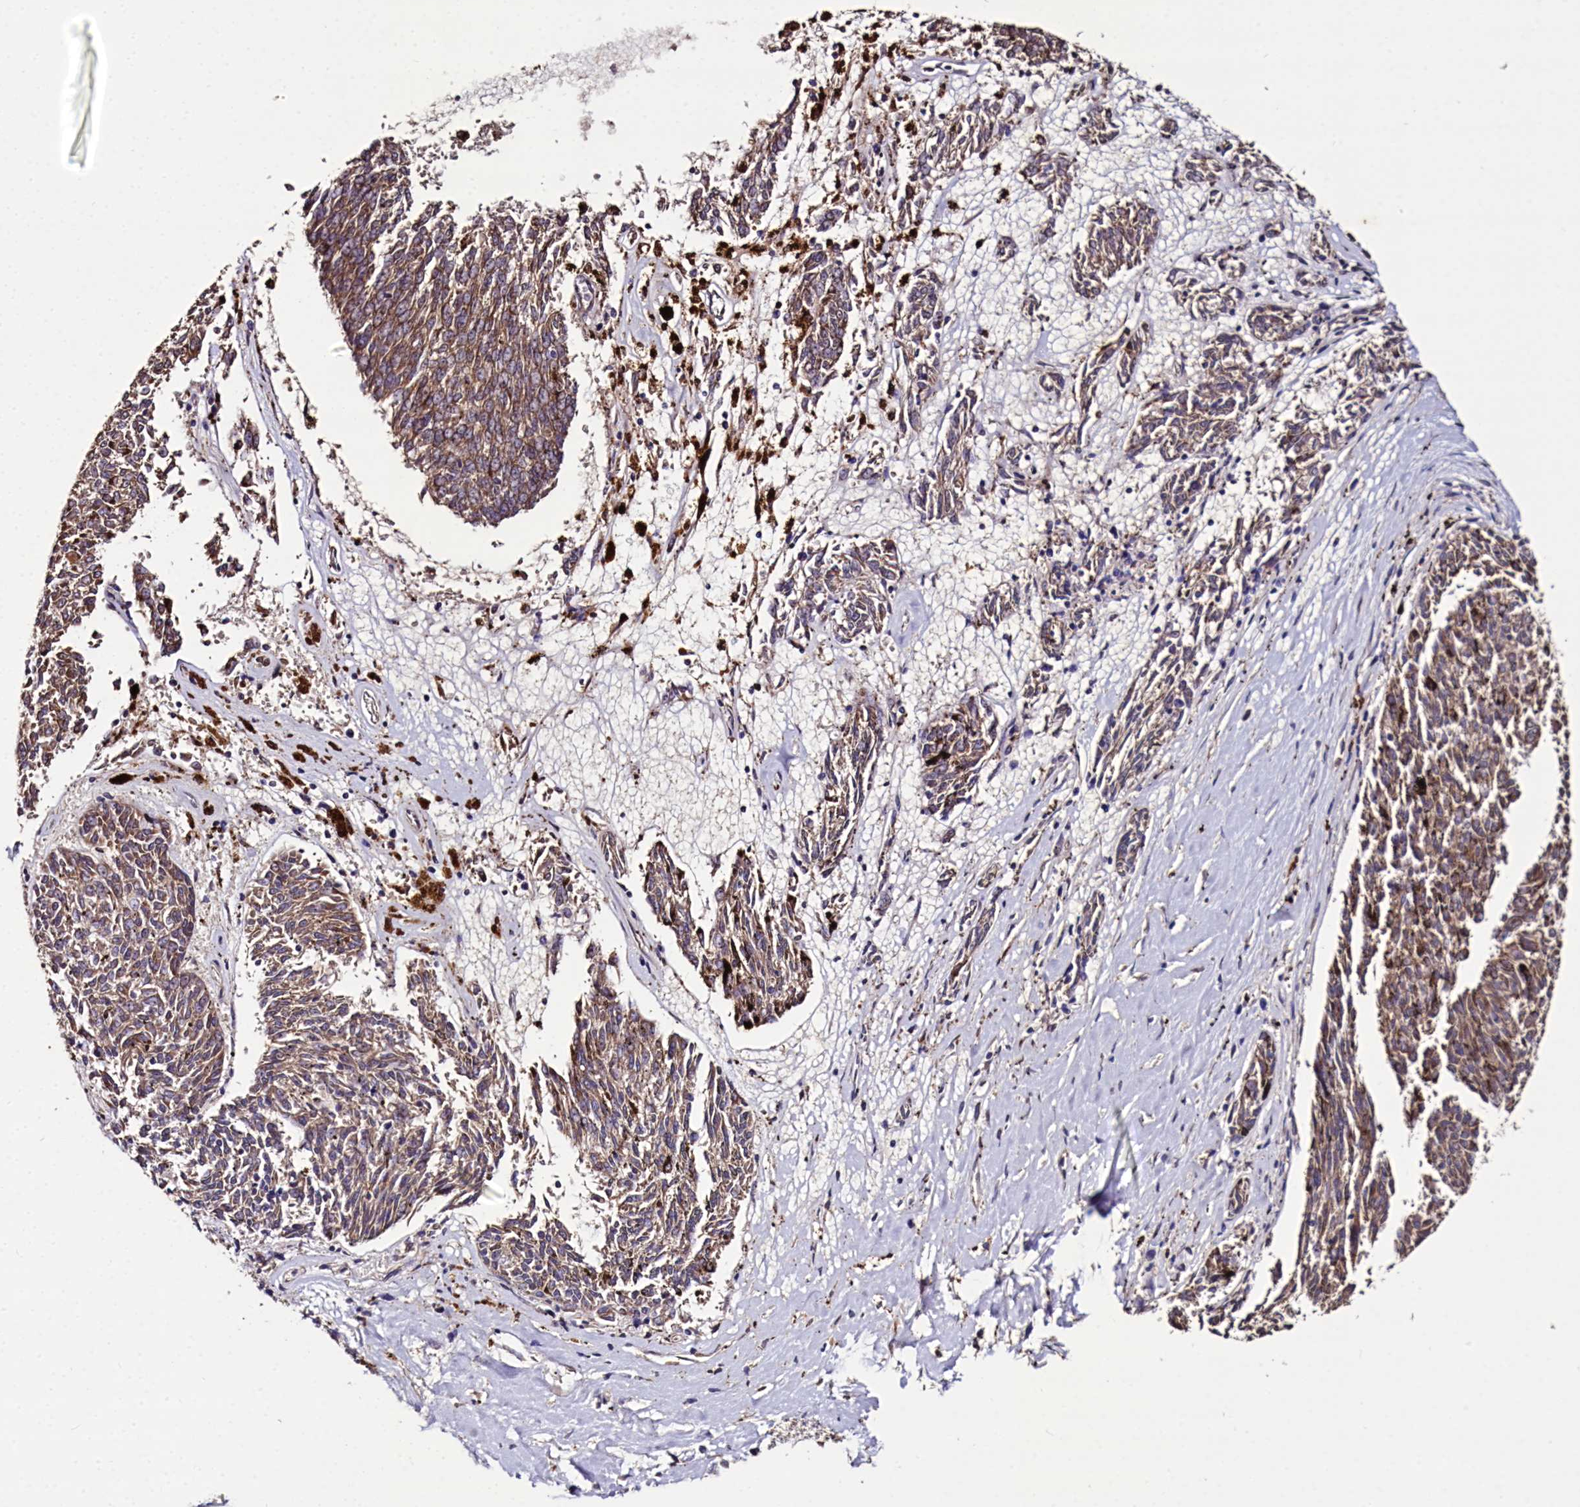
{"staining": {"intensity": "moderate", "quantity": ">75%", "location": "cytoplasmic/membranous"}, "tissue": "melanoma", "cell_type": "Tumor cells", "image_type": "cancer", "snomed": [{"axis": "morphology", "description": "Malignant melanoma, NOS"}, {"axis": "topography", "description": "Skin"}], "caption": "The immunohistochemical stain highlights moderate cytoplasmic/membranous staining in tumor cells of malignant melanoma tissue.", "gene": "SPRYD3", "patient": {"sex": "female", "age": 72}}